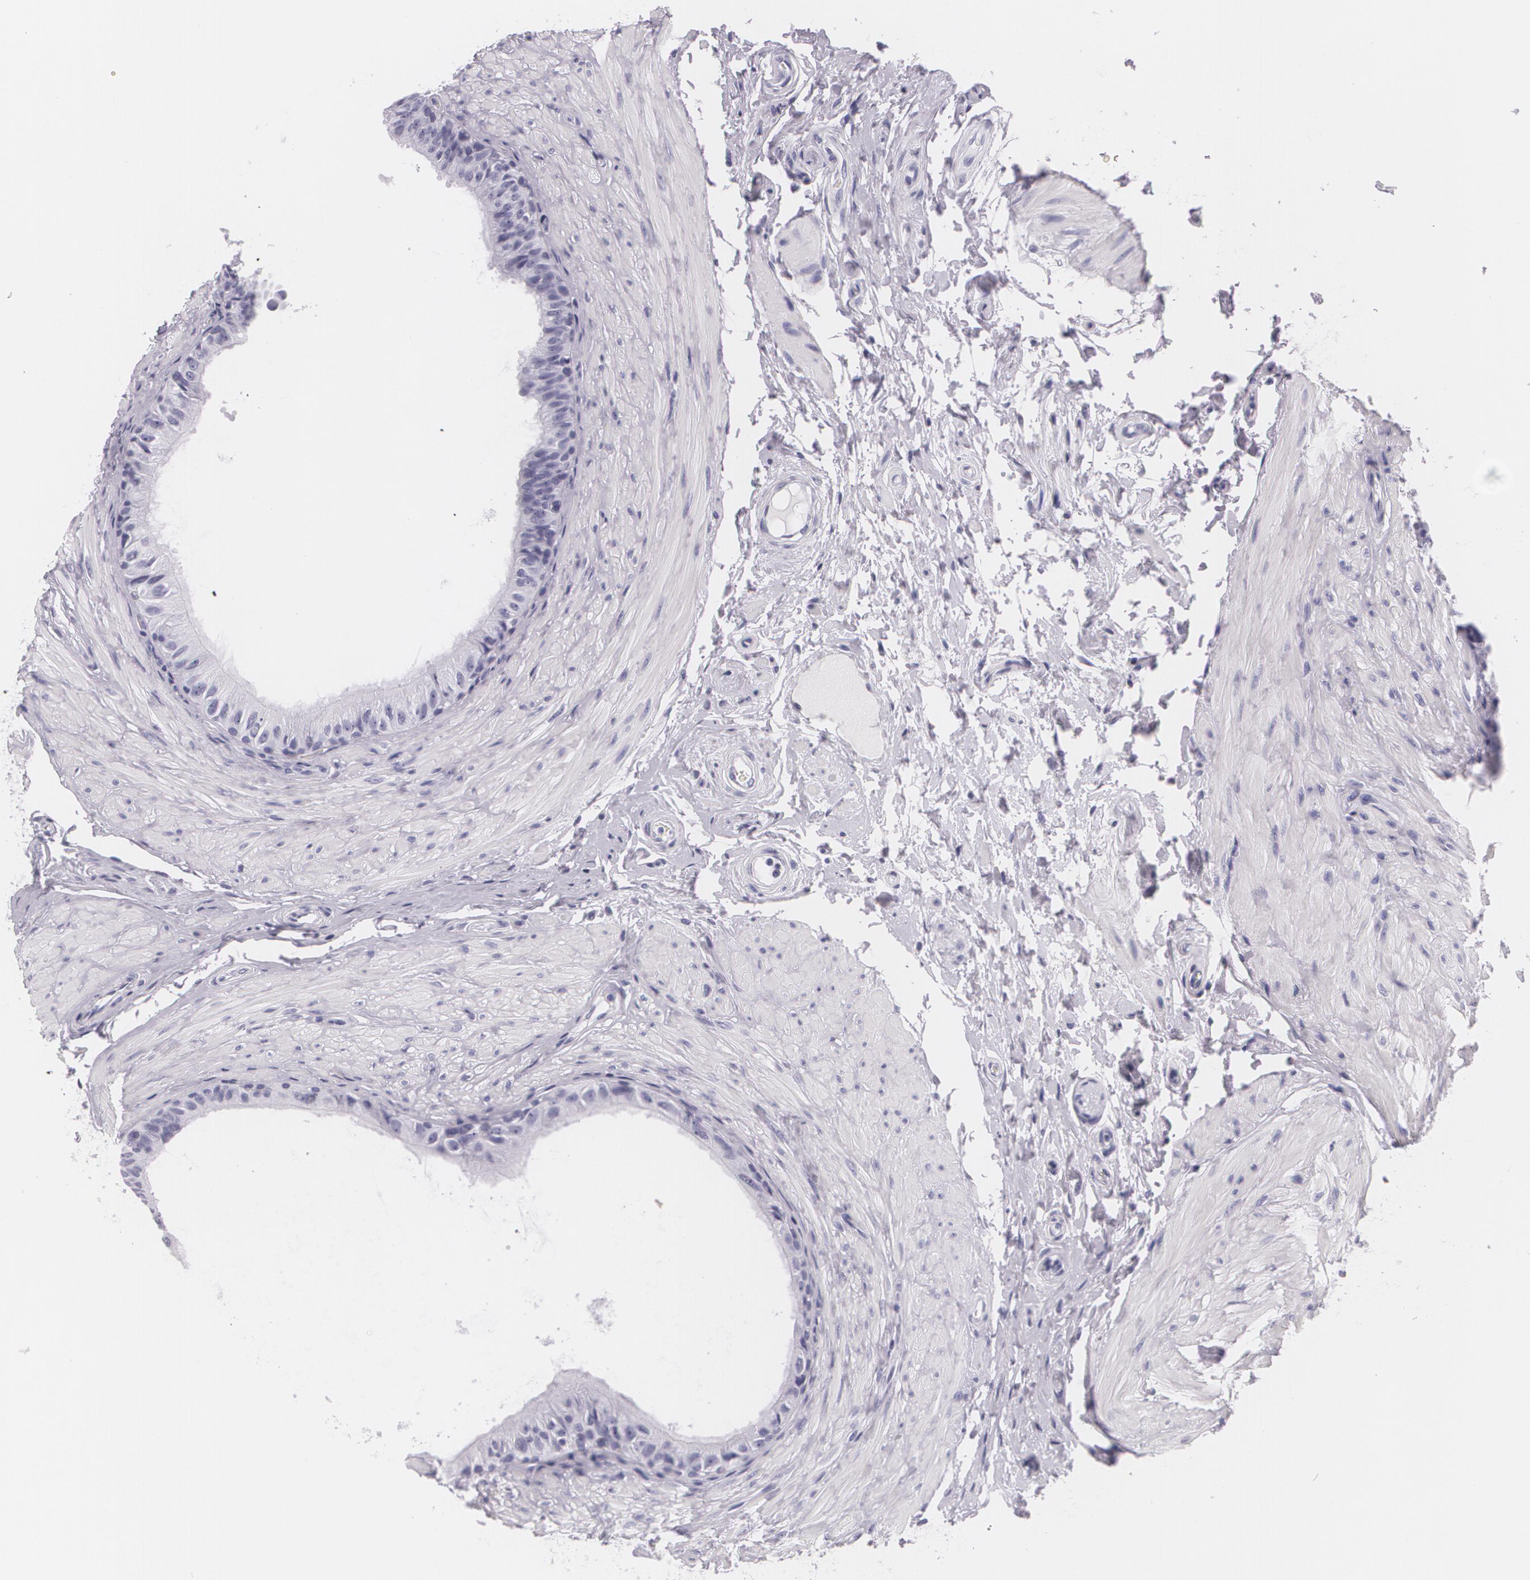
{"staining": {"intensity": "negative", "quantity": "none", "location": "none"}, "tissue": "epididymis", "cell_type": "Glandular cells", "image_type": "normal", "snomed": [{"axis": "morphology", "description": "Normal tissue, NOS"}, {"axis": "topography", "description": "Epididymis"}], "caption": "IHC histopathology image of normal human epididymis stained for a protein (brown), which exhibits no expression in glandular cells. Brightfield microscopy of immunohistochemistry stained with DAB (brown) and hematoxylin (blue), captured at high magnification.", "gene": "DLG4", "patient": {"sex": "male", "age": 68}}